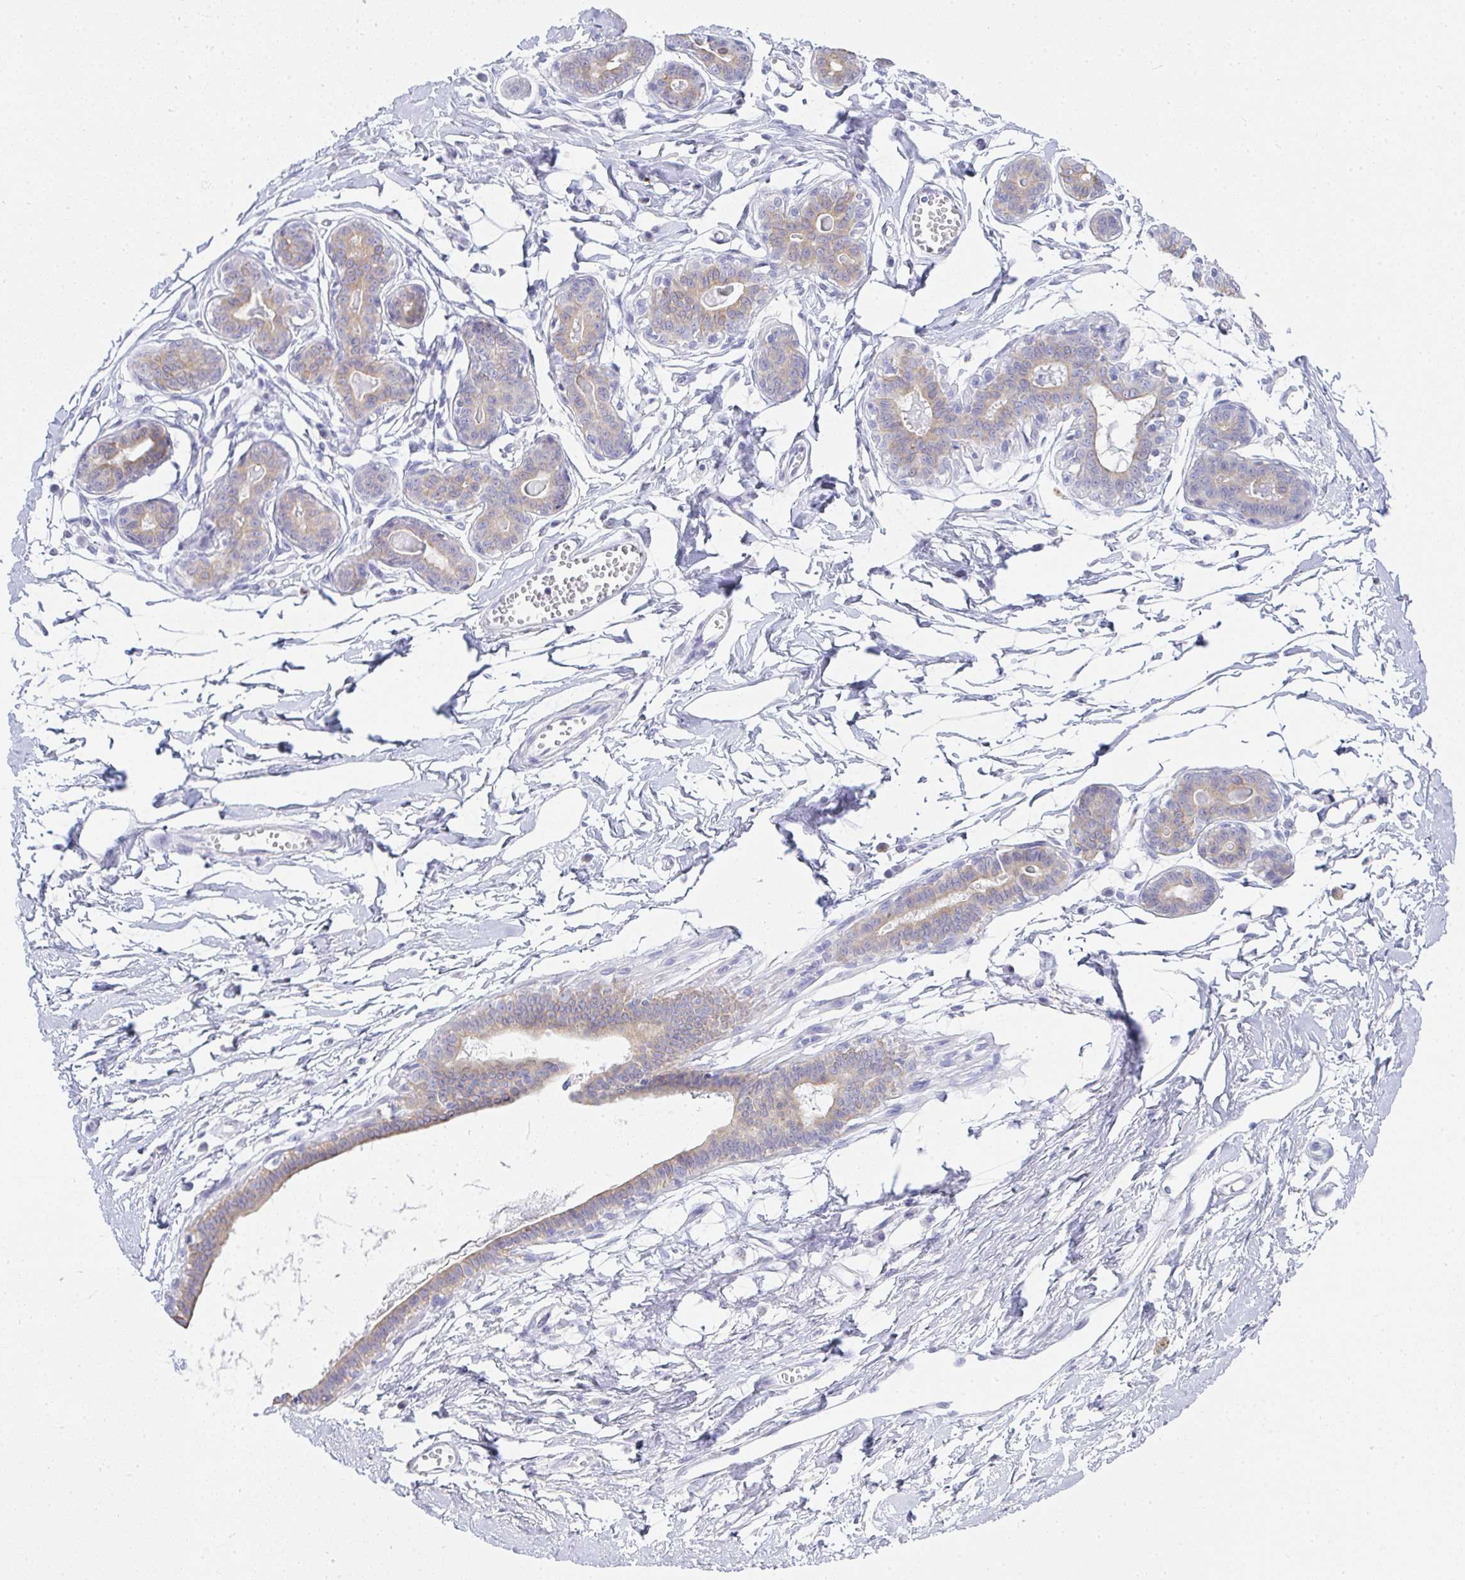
{"staining": {"intensity": "negative", "quantity": "none", "location": "none"}, "tissue": "breast", "cell_type": "Adipocytes", "image_type": "normal", "snomed": [{"axis": "morphology", "description": "Normal tissue, NOS"}, {"axis": "topography", "description": "Breast"}], "caption": "IHC of unremarkable human breast demonstrates no expression in adipocytes.", "gene": "OR5J2", "patient": {"sex": "female", "age": 45}}